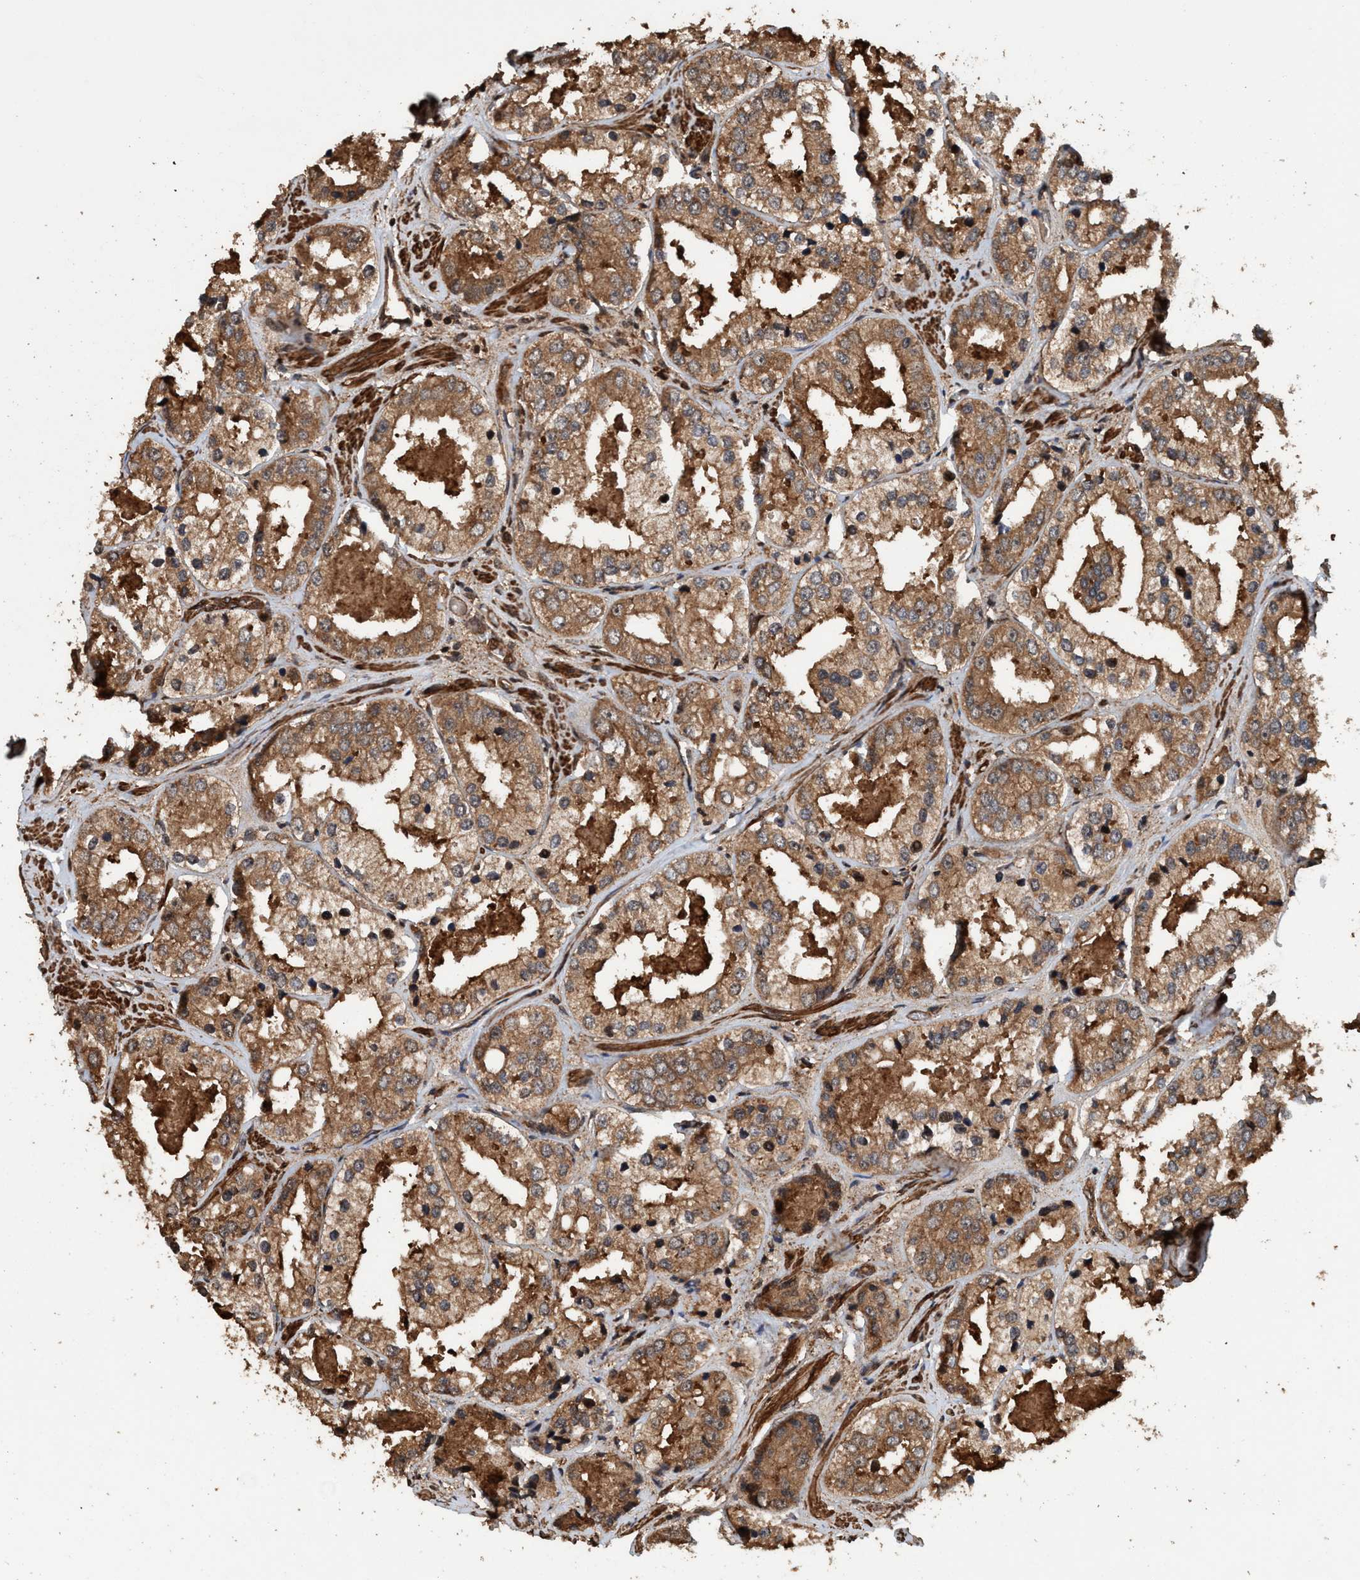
{"staining": {"intensity": "moderate", "quantity": ">75%", "location": "cytoplasmic/membranous"}, "tissue": "prostate cancer", "cell_type": "Tumor cells", "image_type": "cancer", "snomed": [{"axis": "morphology", "description": "Adenocarcinoma, High grade"}, {"axis": "topography", "description": "Prostate"}], "caption": "The immunohistochemical stain shows moderate cytoplasmic/membranous staining in tumor cells of prostate cancer tissue. (Brightfield microscopy of DAB IHC at high magnification).", "gene": "TRPC7", "patient": {"sex": "male", "age": 61}}